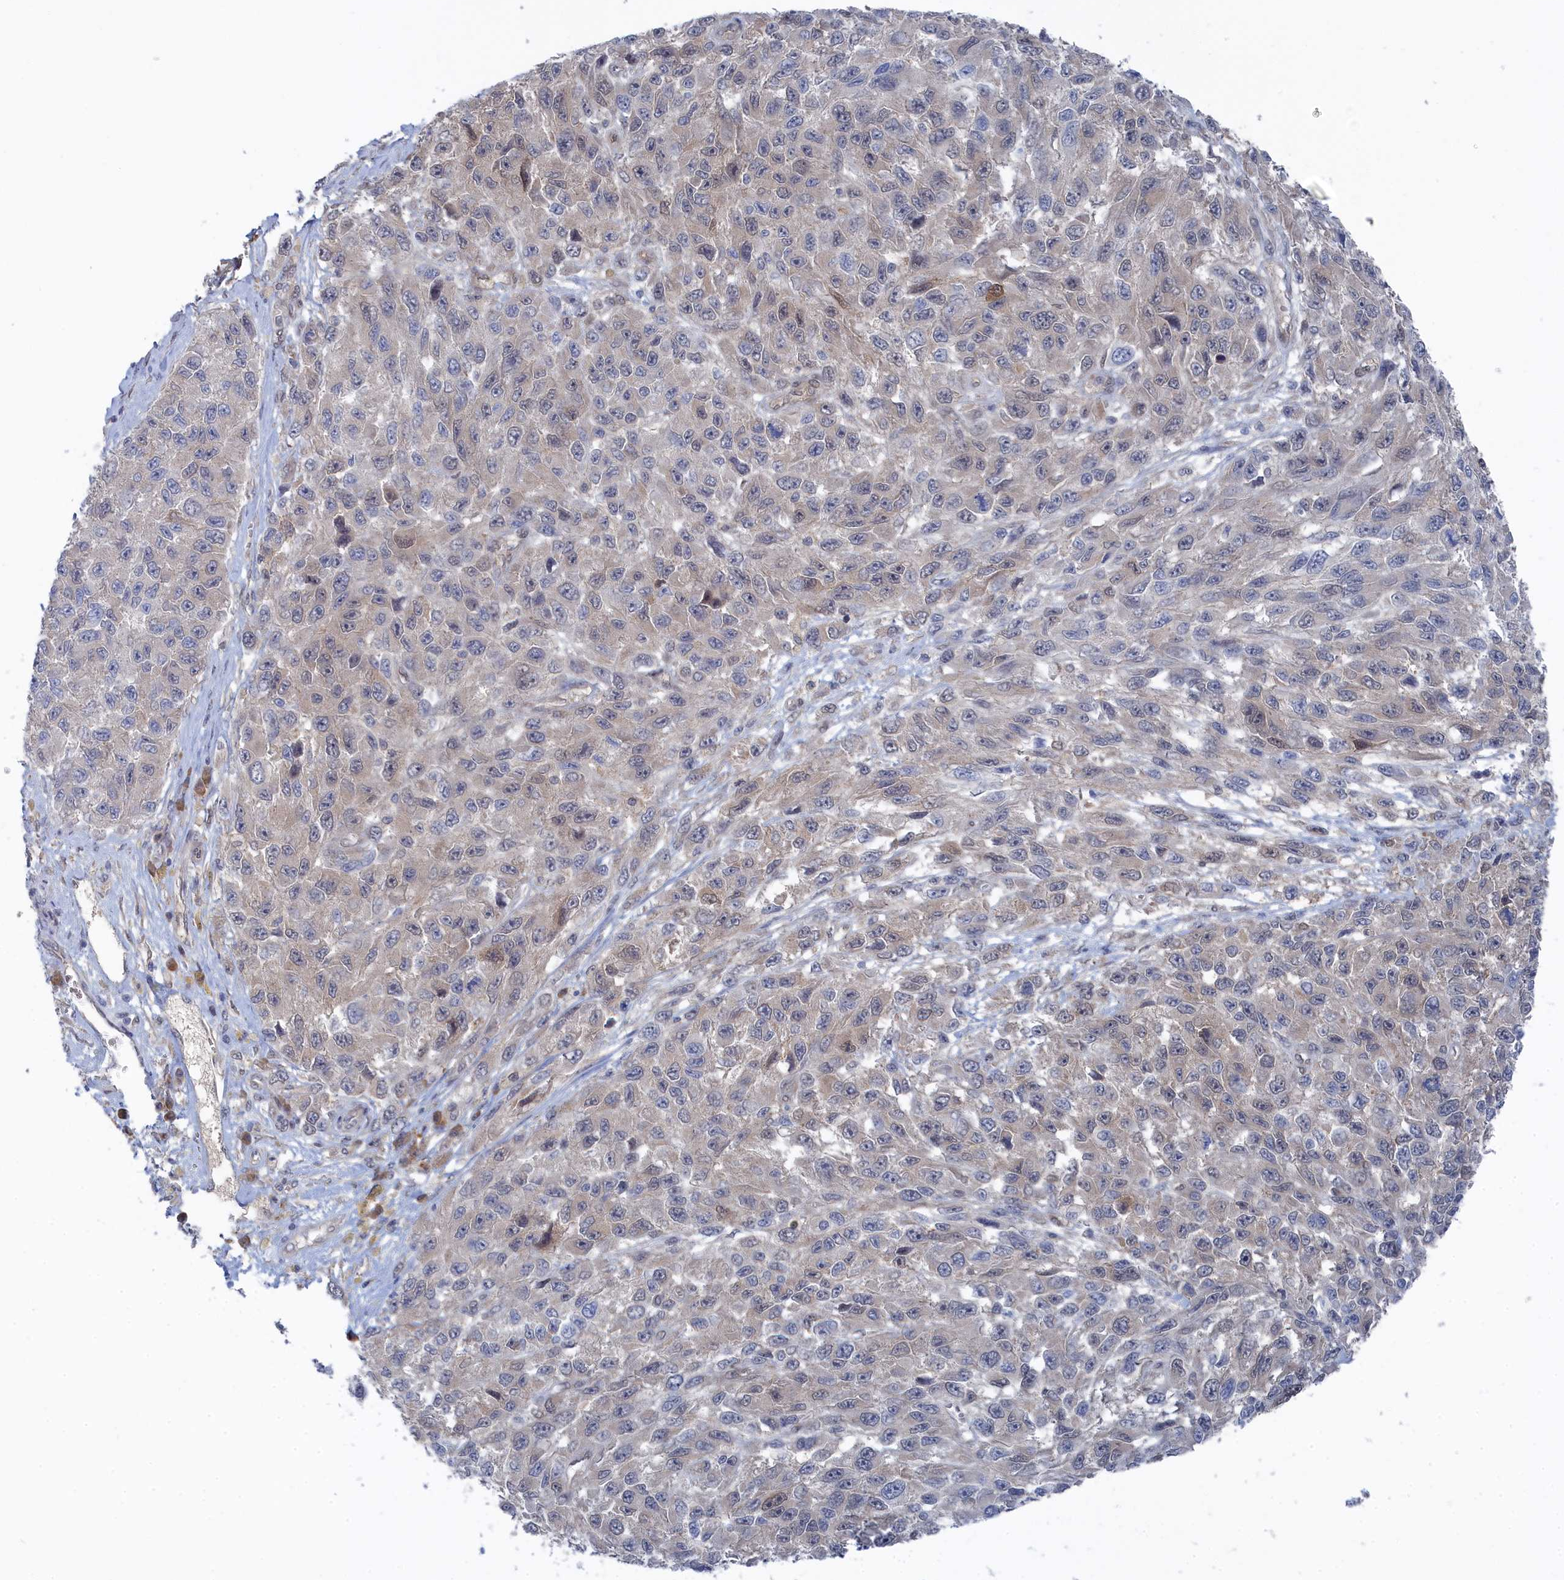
{"staining": {"intensity": "negative", "quantity": "none", "location": "none"}, "tissue": "melanoma", "cell_type": "Tumor cells", "image_type": "cancer", "snomed": [{"axis": "morphology", "description": "Normal tissue, NOS"}, {"axis": "morphology", "description": "Malignant melanoma, NOS"}, {"axis": "topography", "description": "Skin"}], "caption": "High magnification brightfield microscopy of malignant melanoma stained with DAB (3,3'-diaminobenzidine) (brown) and counterstained with hematoxylin (blue): tumor cells show no significant expression.", "gene": "IRGQ", "patient": {"sex": "female", "age": 96}}